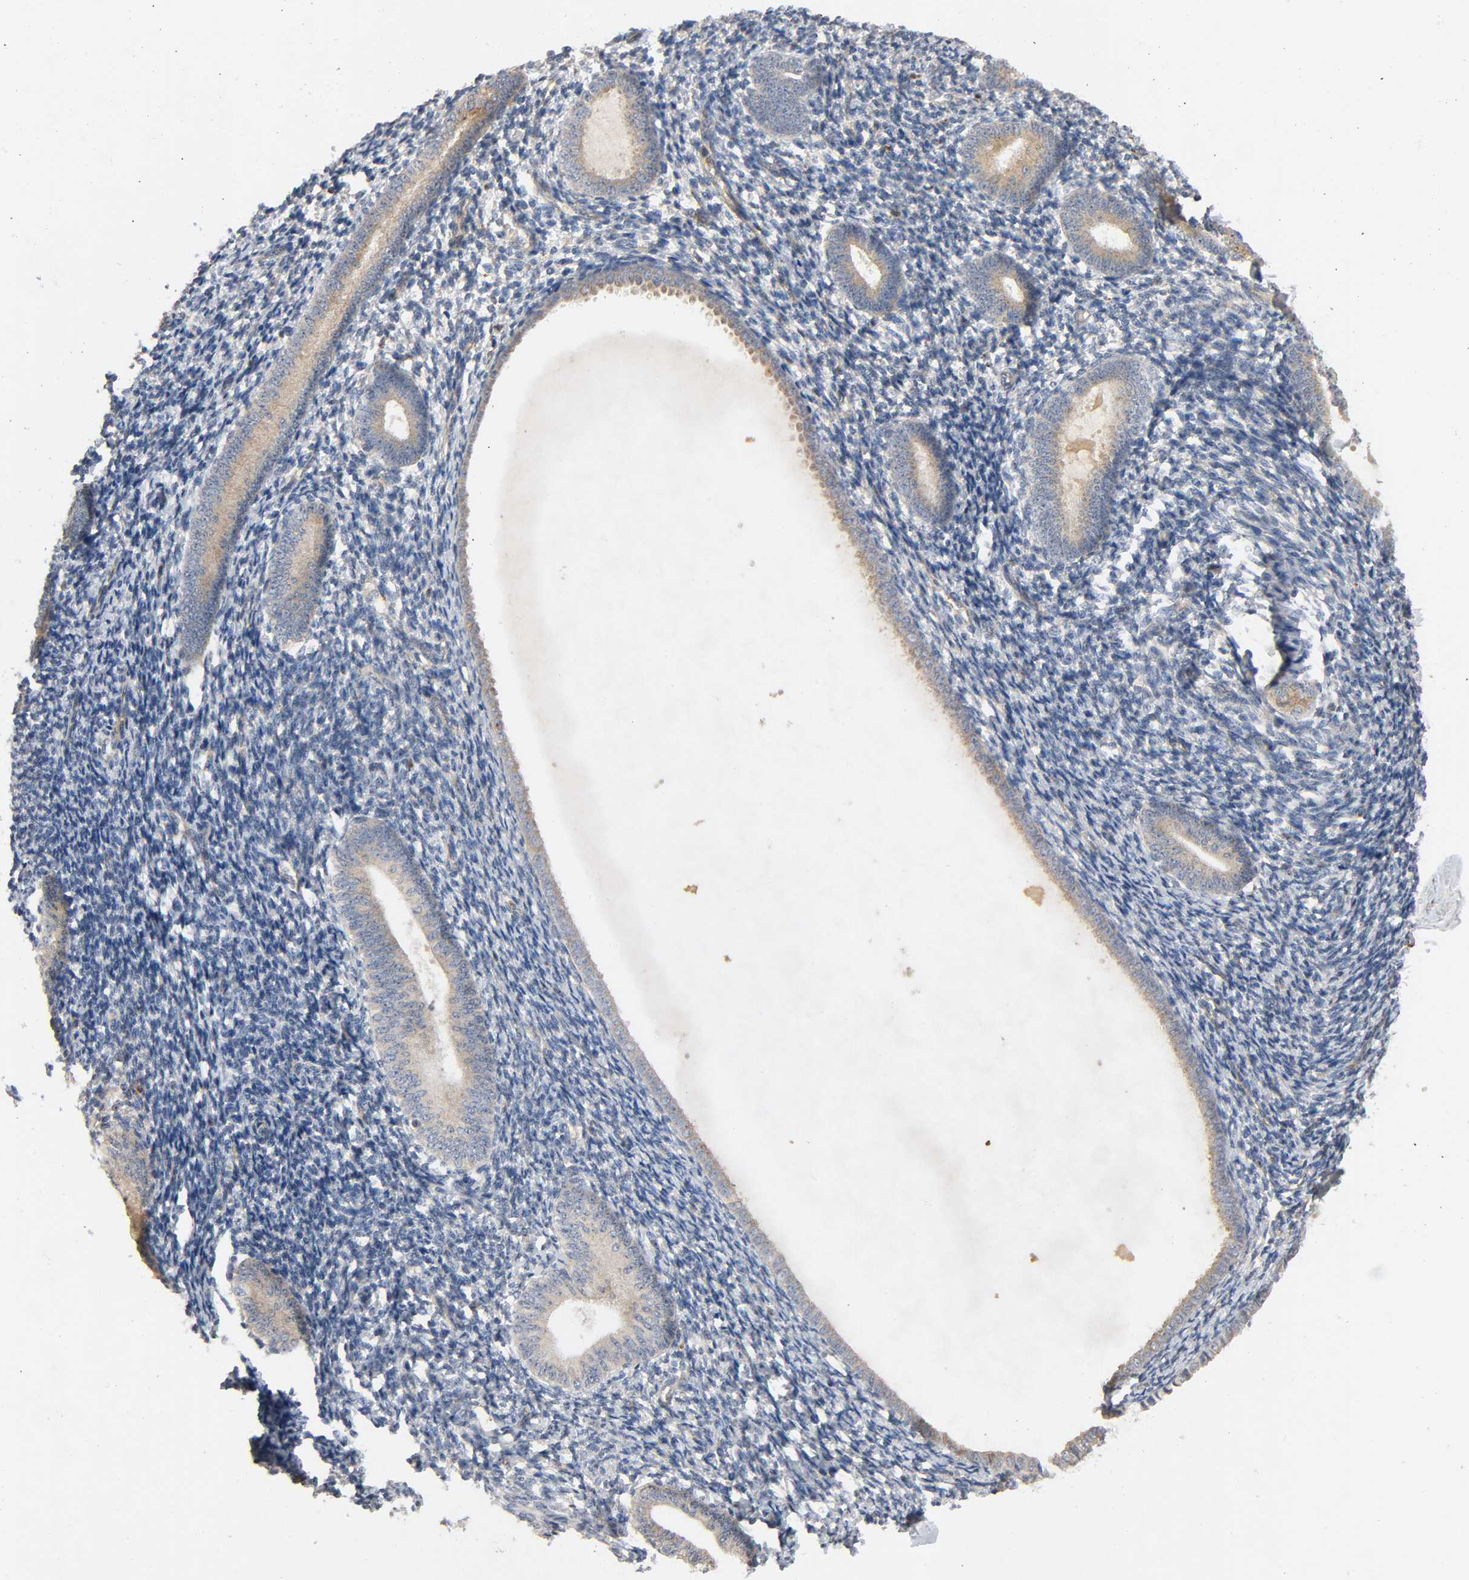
{"staining": {"intensity": "weak", "quantity": "25%-75%", "location": "cytoplasmic/membranous"}, "tissue": "endometrium", "cell_type": "Cells in endometrial stroma", "image_type": "normal", "snomed": [{"axis": "morphology", "description": "Normal tissue, NOS"}, {"axis": "topography", "description": "Endometrium"}], "caption": "Brown immunohistochemical staining in benign human endometrium exhibits weak cytoplasmic/membranous positivity in about 25%-75% of cells in endometrial stroma.", "gene": "IKBKB", "patient": {"sex": "female", "age": 57}}